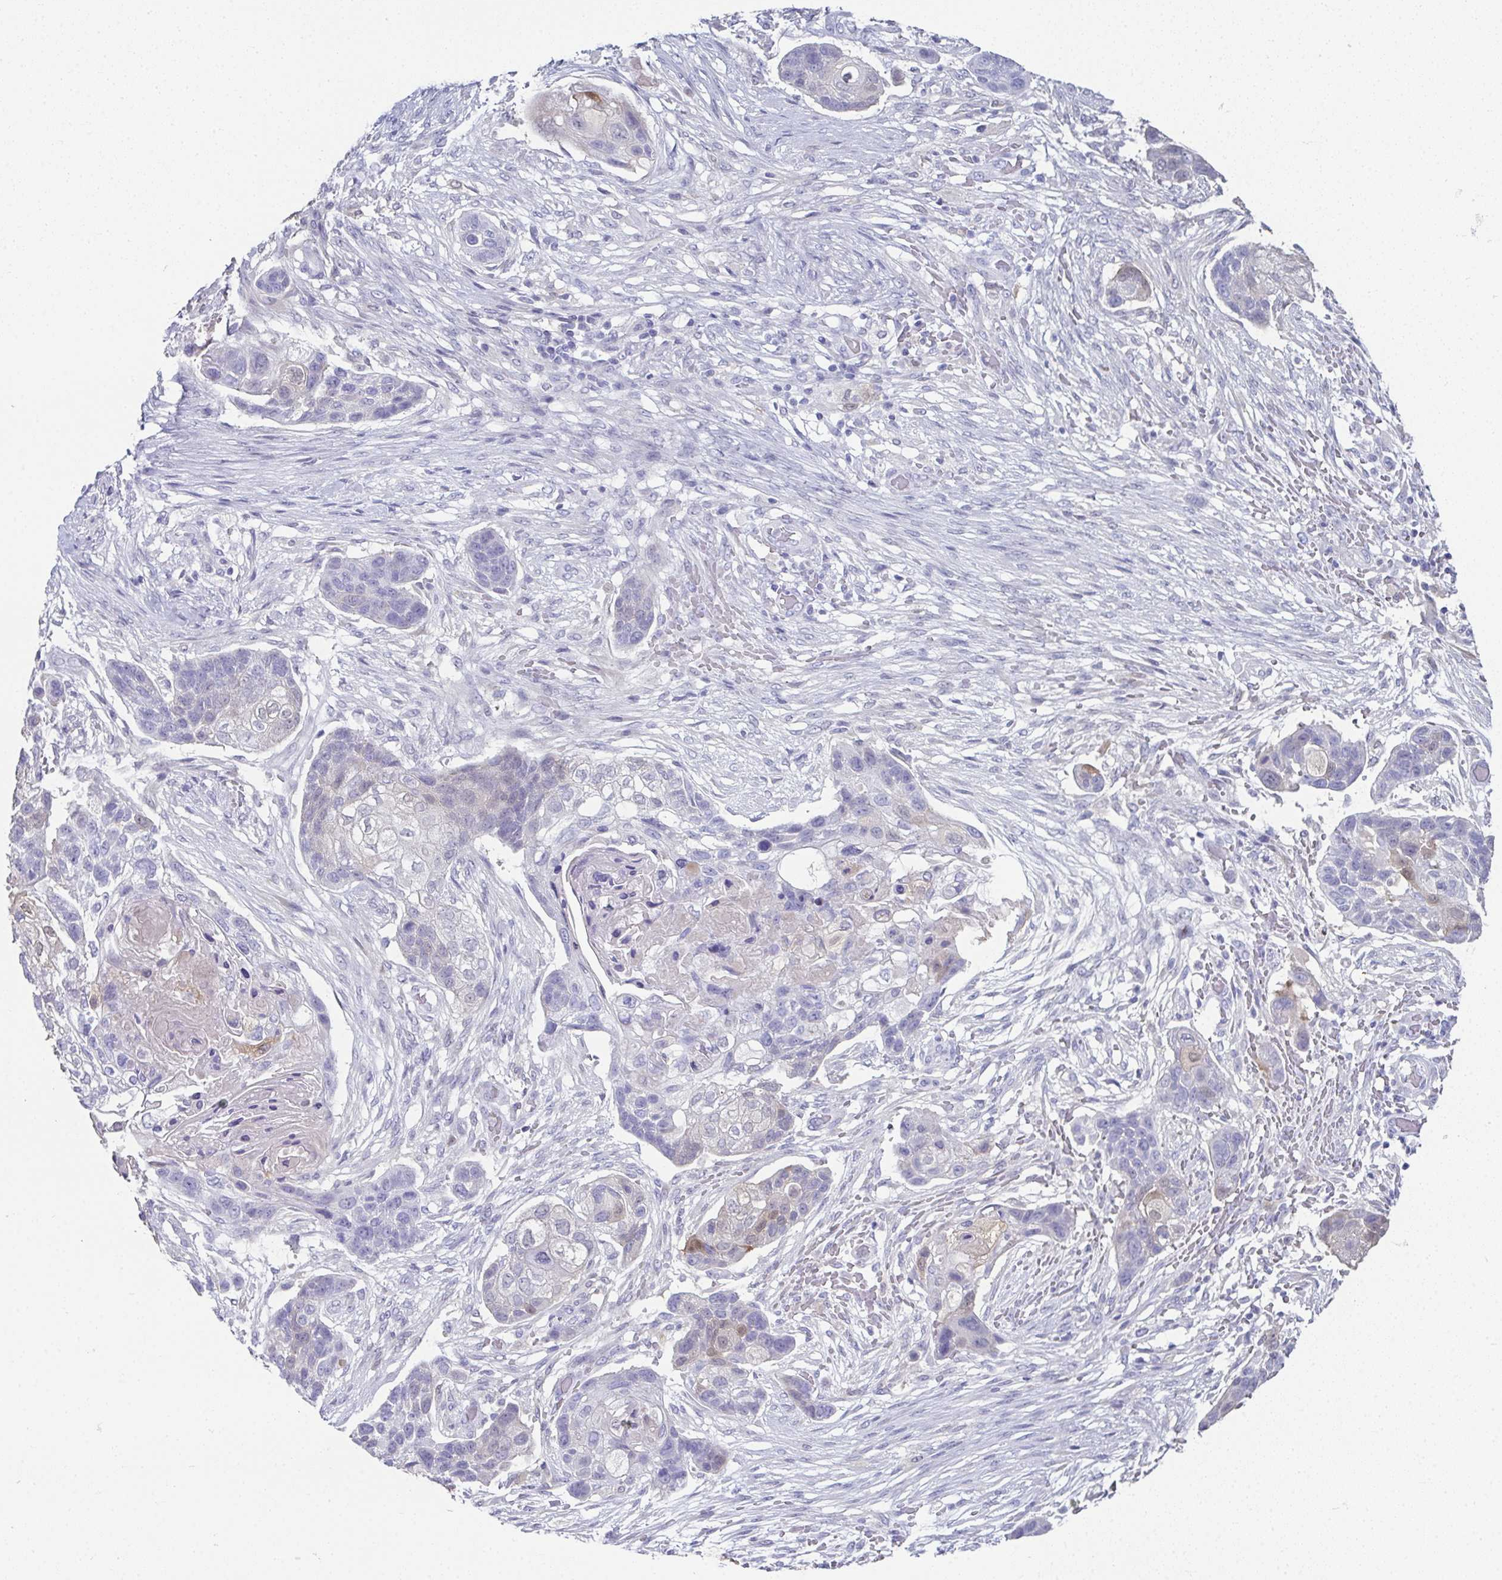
{"staining": {"intensity": "negative", "quantity": "none", "location": "none"}, "tissue": "lung cancer", "cell_type": "Tumor cells", "image_type": "cancer", "snomed": [{"axis": "morphology", "description": "Squamous cell carcinoma, NOS"}, {"axis": "topography", "description": "Lung"}], "caption": "The image shows no significant staining in tumor cells of squamous cell carcinoma (lung). (Immunohistochemistry (ihc), brightfield microscopy, high magnification).", "gene": "RBP1", "patient": {"sex": "male", "age": 69}}